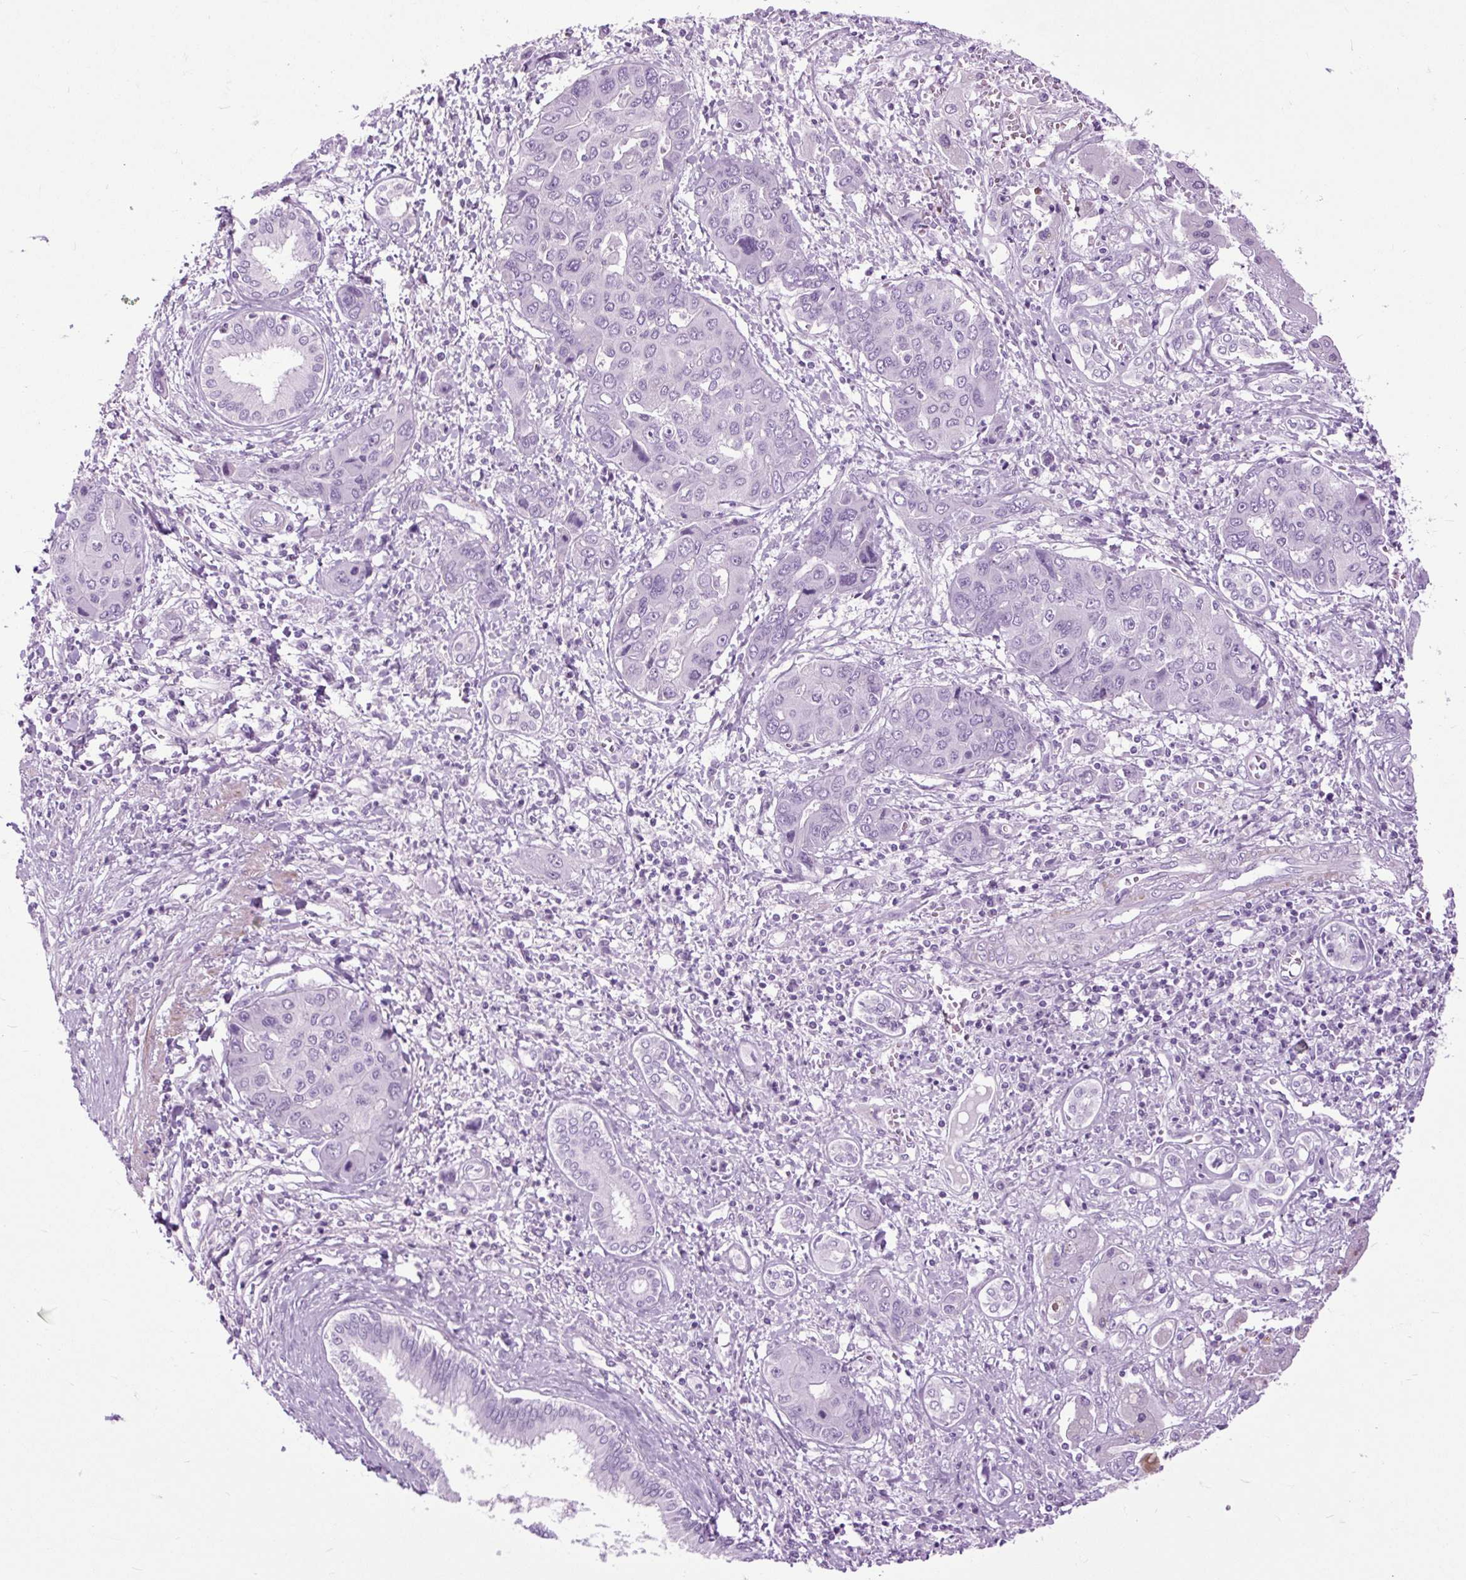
{"staining": {"intensity": "negative", "quantity": "none", "location": "none"}, "tissue": "liver cancer", "cell_type": "Tumor cells", "image_type": "cancer", "snomed": [{"axis": "morphology", "description": "Cholangiocarcinoma"}, {"axis": "topography", "description": "Liver"}], "caption": "This is a micrograph of immunohistochemistry (IHC) staining of liver cancer (cholangiocarcinoma), which shows no expression in tumor cells.", "gene": "DPP6", "patient": {"sex": "male", "age": 67}}